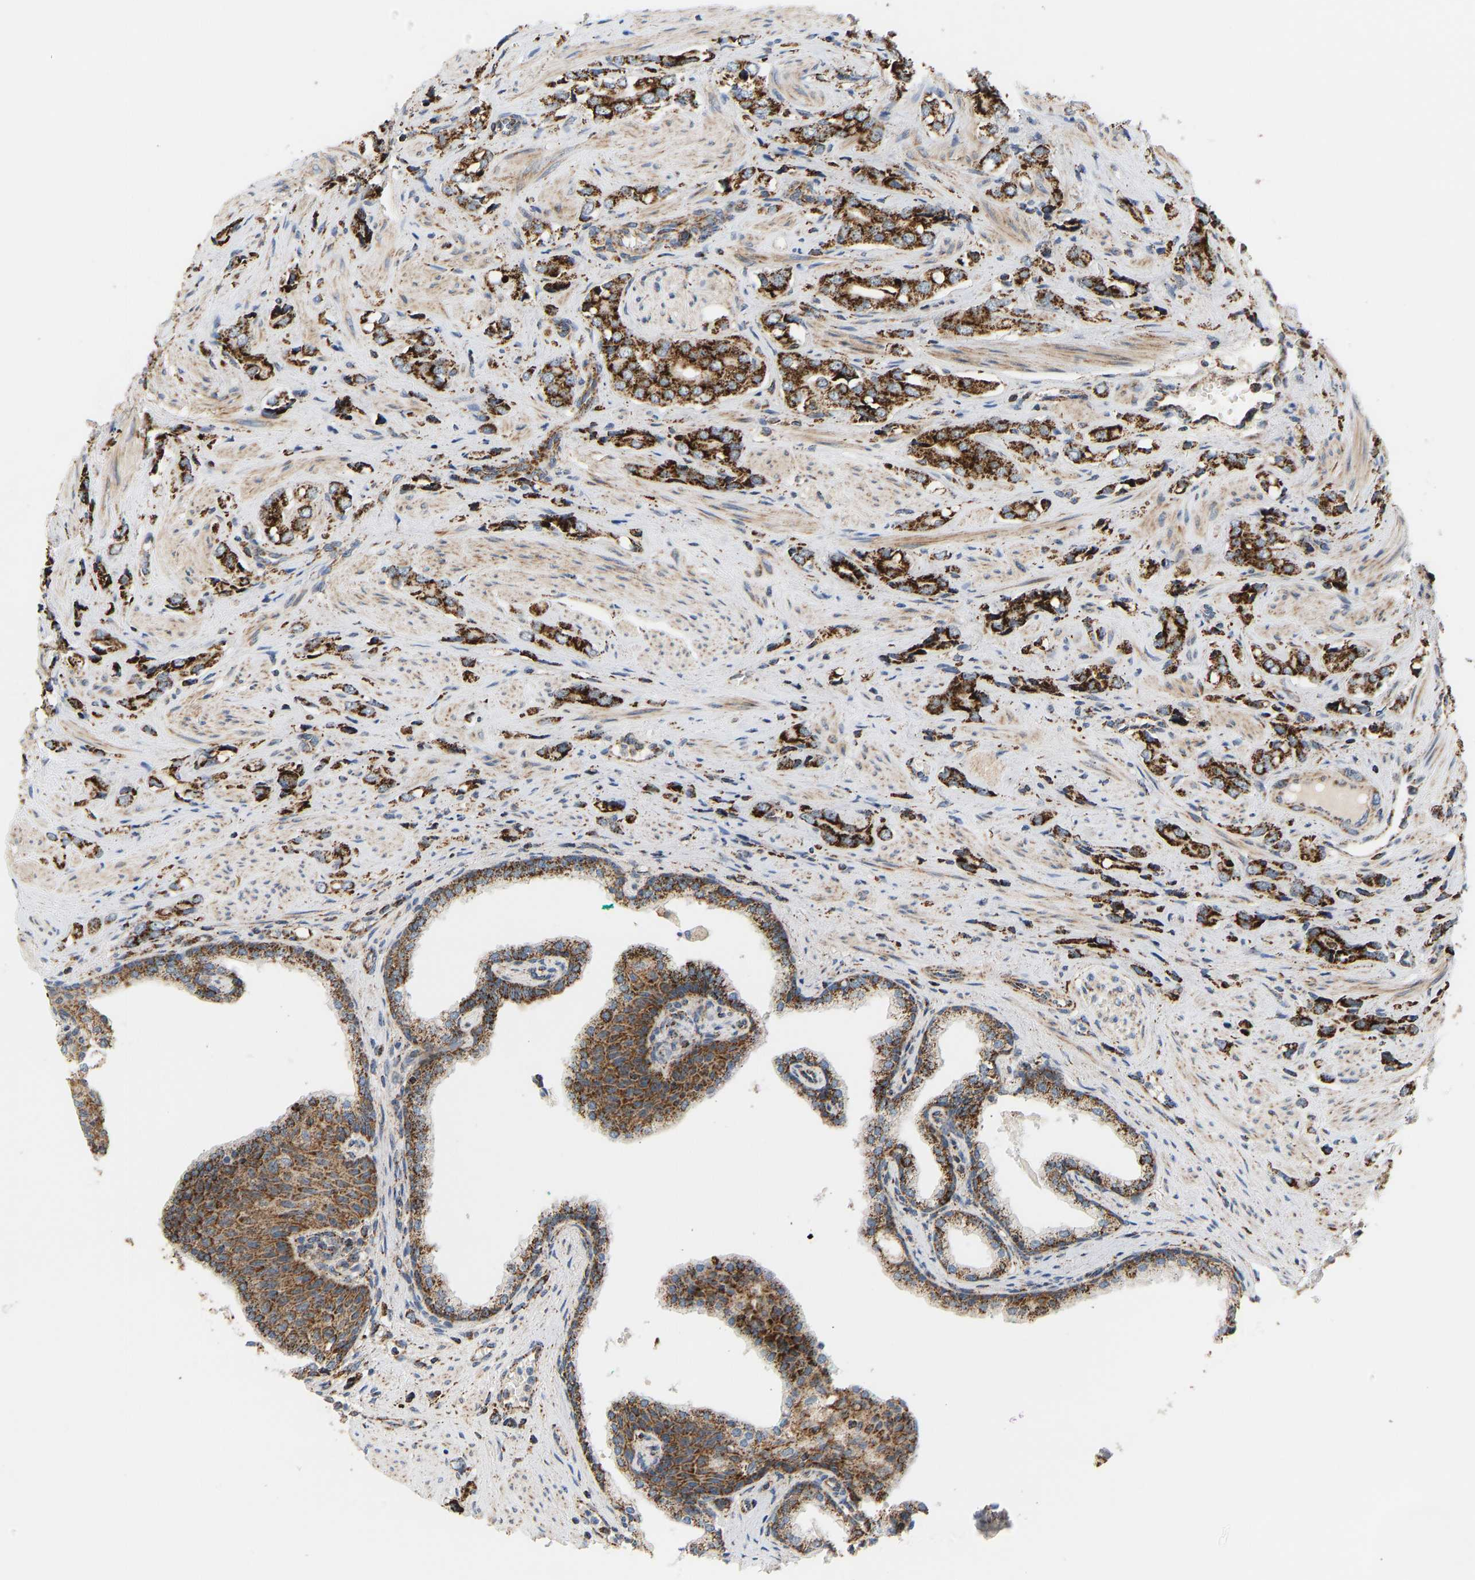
{"staining": {"intensity": "strong", "quantity": ">75%", "location": "cytoplasmic/membranous"}, "tissue": "prostate cancer", "cell_type": "Tumor cells", "image_type": "cancer", "snomed": [{"axis": "morphology", "description": "Adenocarcinoma, High grade"}, {"axis": "topography", "description": "Prostate"}], "caption": "A high-resolution micrograph shows immunohistochemistry staining of prostate cancer, which demonstrates strong cytoplasmic/membranous staining in approximately >75% of tumor cells. The staining was performed using DAB (3,3'-diaminobenzidine) to visualize the protein expression in brown, while the nuclei were stained in blue with hematoxylin (Magnification: 20x).", "gene": "GPSM2", "patient": {"sex": "male", "age": 52}}